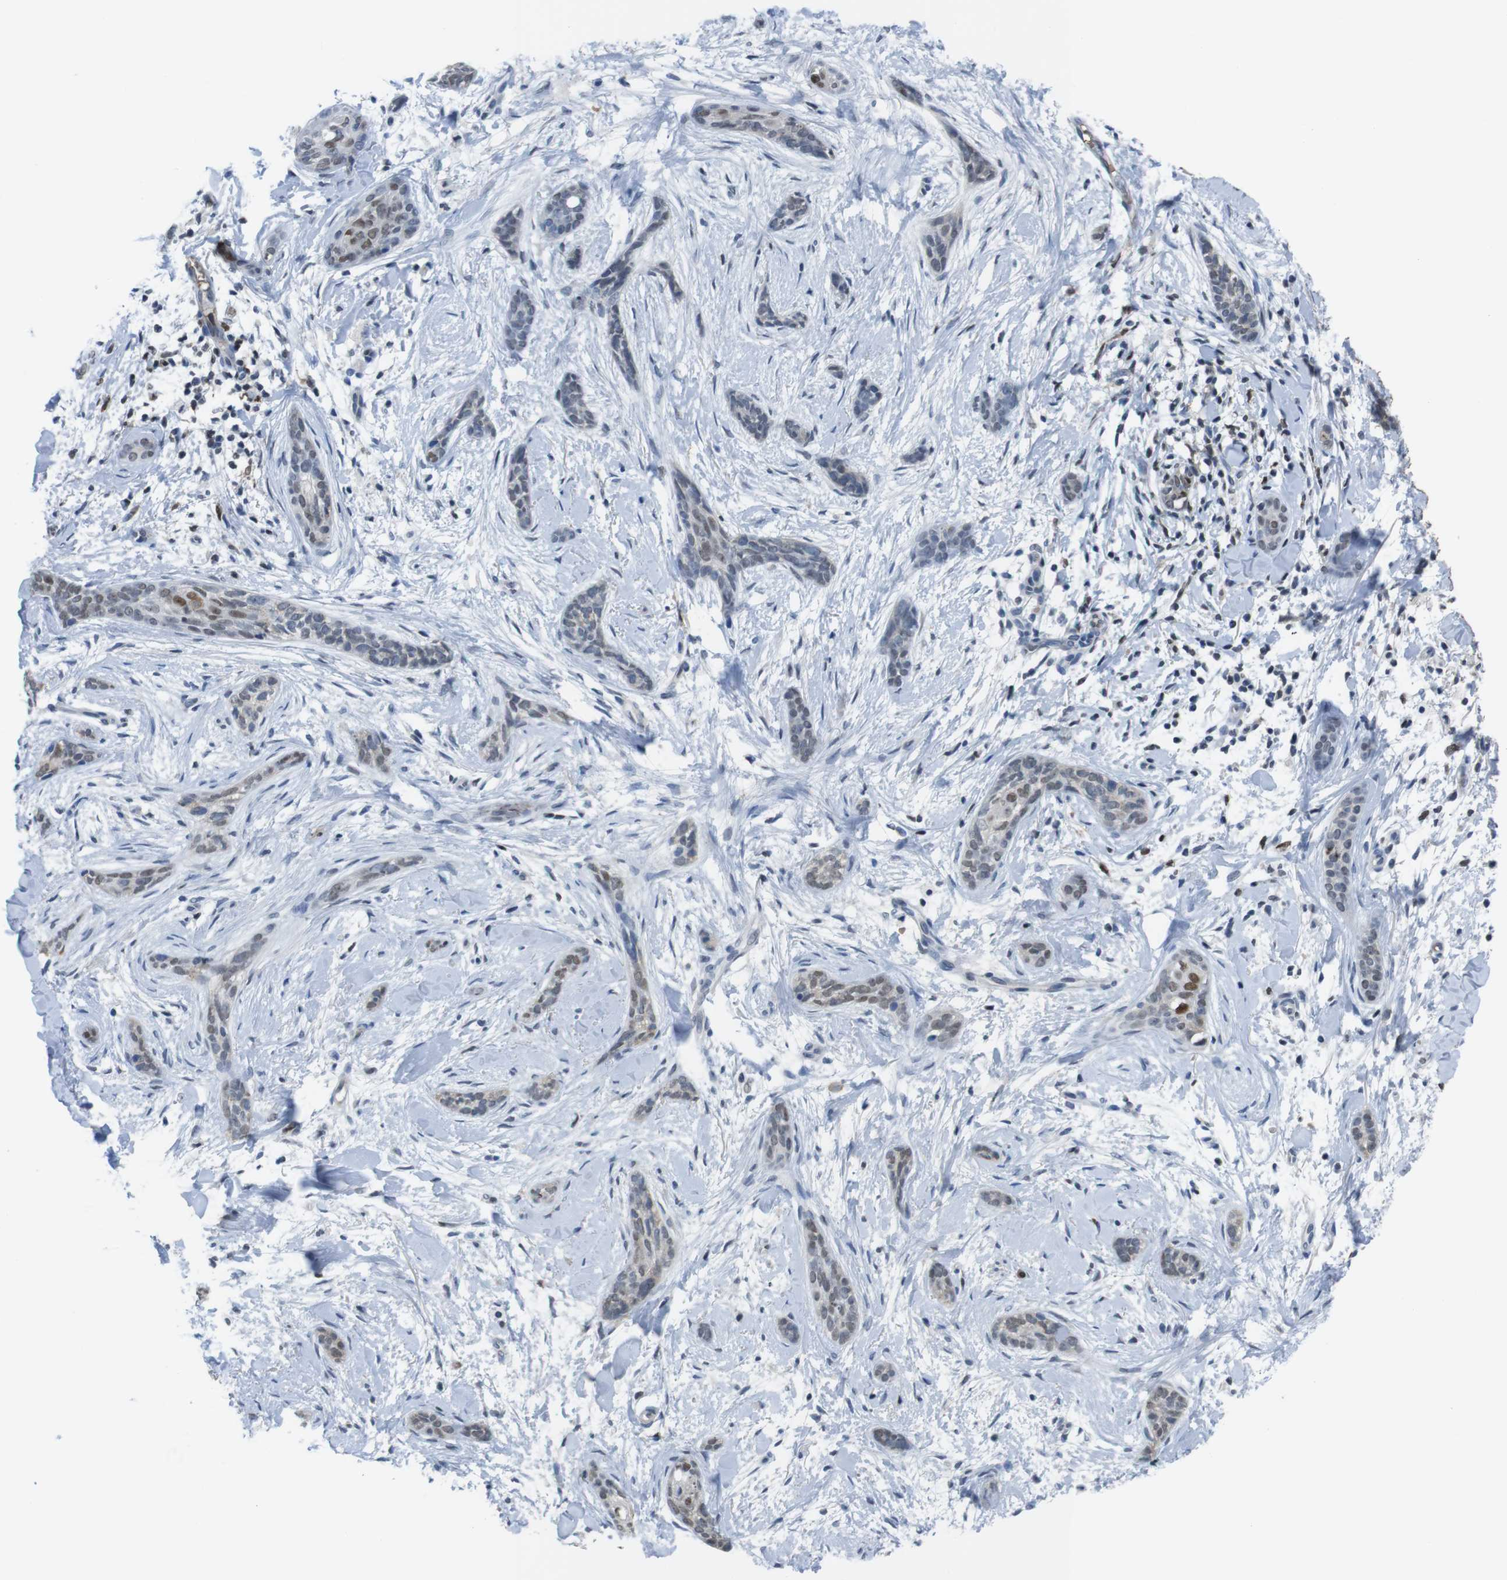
{"staining": {"intensity": "weak", "quantity": "<25%", "location": "cytoplasmic/membranous,nuclear"}, "tissue": "skin cancer", "cell_type": "Tumor cells", "image_type": "cancer", "snomed": [{"axis": "morphology", "description": "Basal cell carcinoma"}, {"axis": "morphology", "description": "Adnexal tumor, benign"}, {"axis": "topography", "description": "Skin"}], "caption": "High magnification brightfield microscopy of basal cell carcinoma (skin) stained with DAB (3,3'-diaminobenzidine) (brown) and counterstained with hematoxylin (blue): tumor cells show no significant staining.", "gene": "SUB1", "patient": {"sex": "female", "age": 42}}